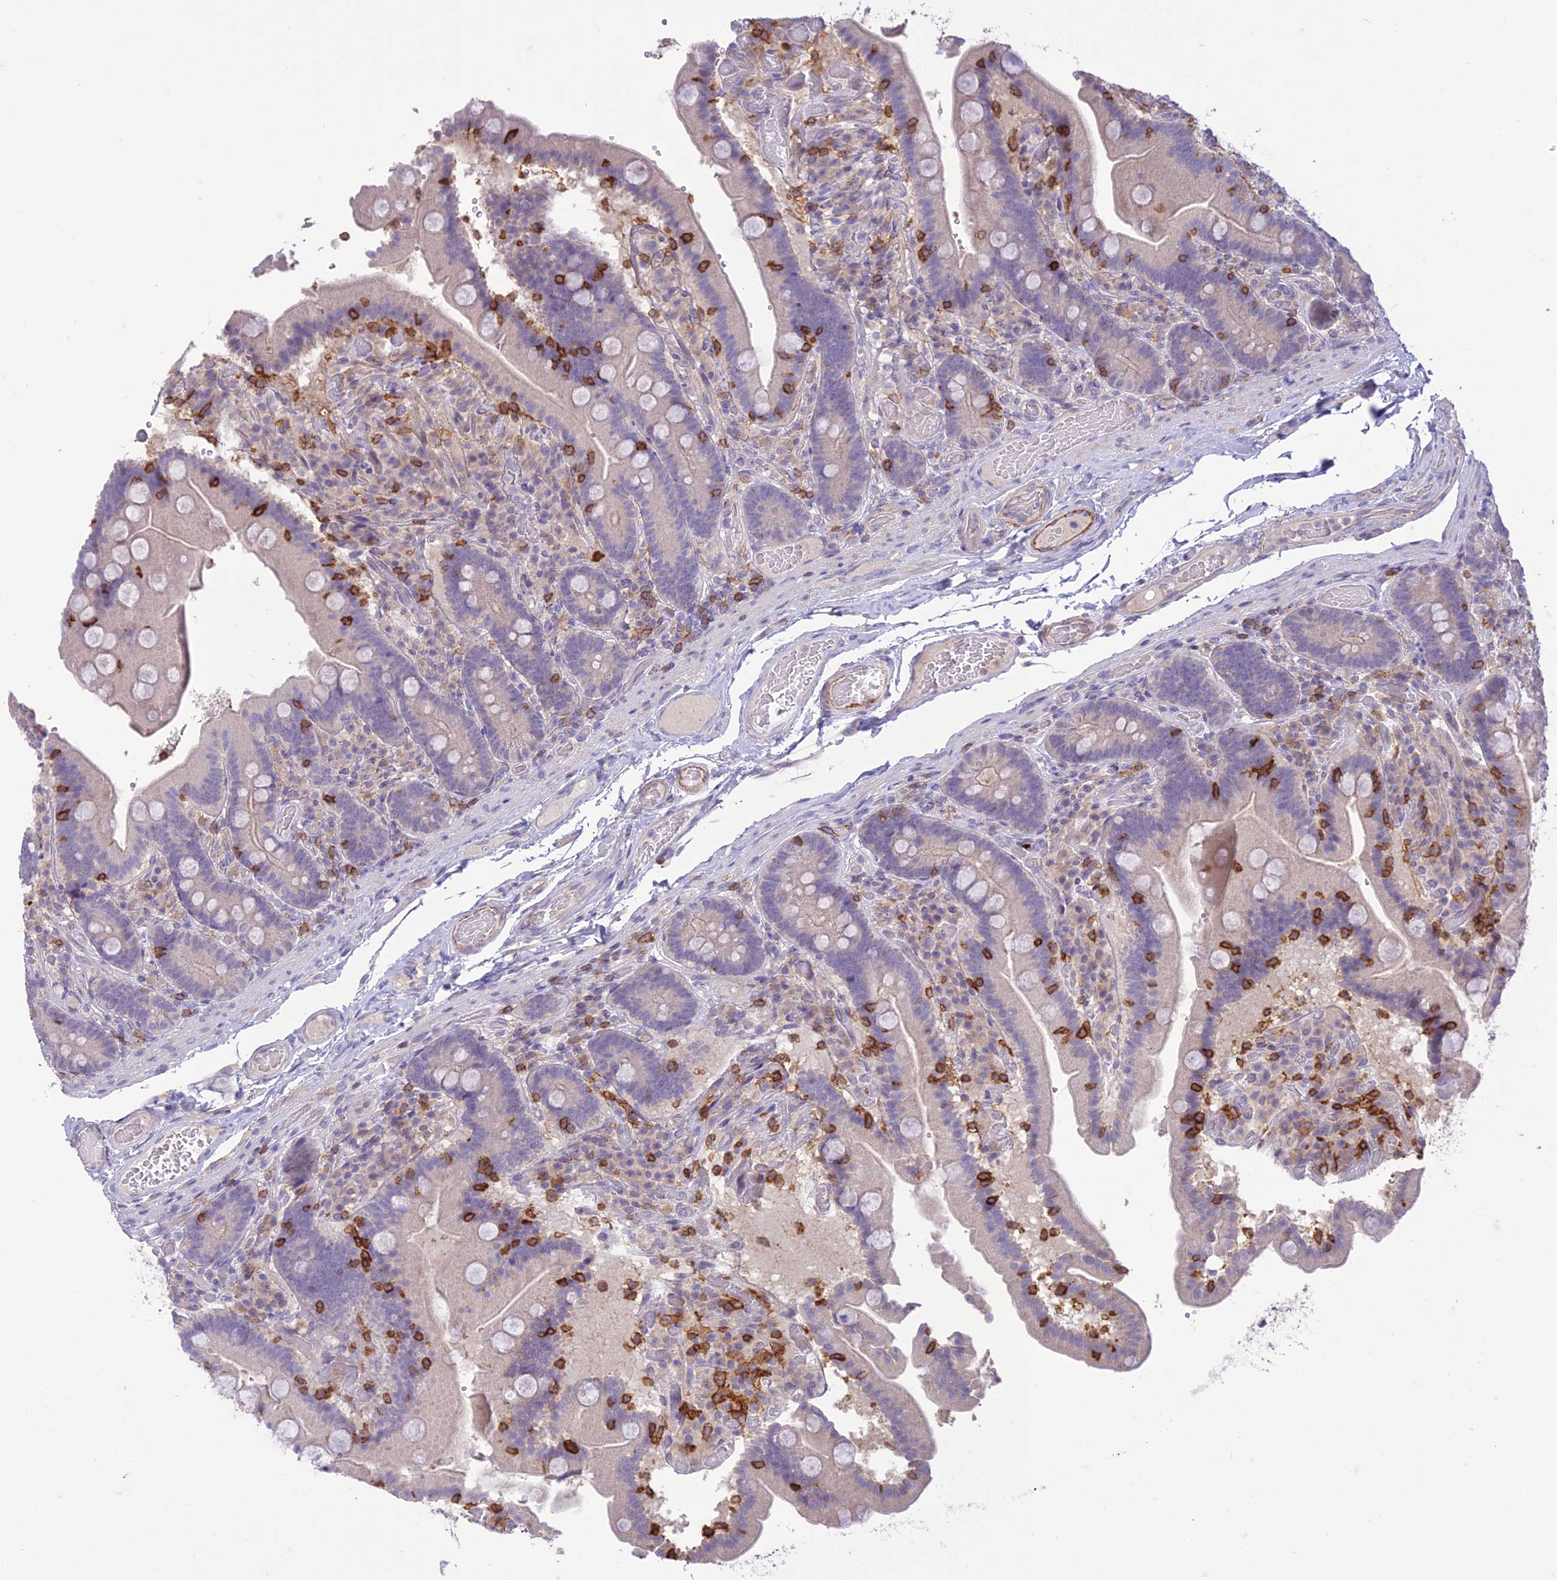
{"staining": {"intensity": "negative", "quantity": "none", "location": "none"}, "tissue": "duodenum", "cell_type": "Glandular cells", "image_type": "normal", "snomed": [{"axis": "morphology", "description": "Normal tissue, NOS"}, {"axis": "topography", "description": "Duodenum"}], "caption": "Immunohistochemistry histopathology image of benign duodenum: duodenum stained with DAB shows no significant protein staining in glandular cells.", "gene": "ITGAE", "patient": {"sex": "female", "age": 62}}